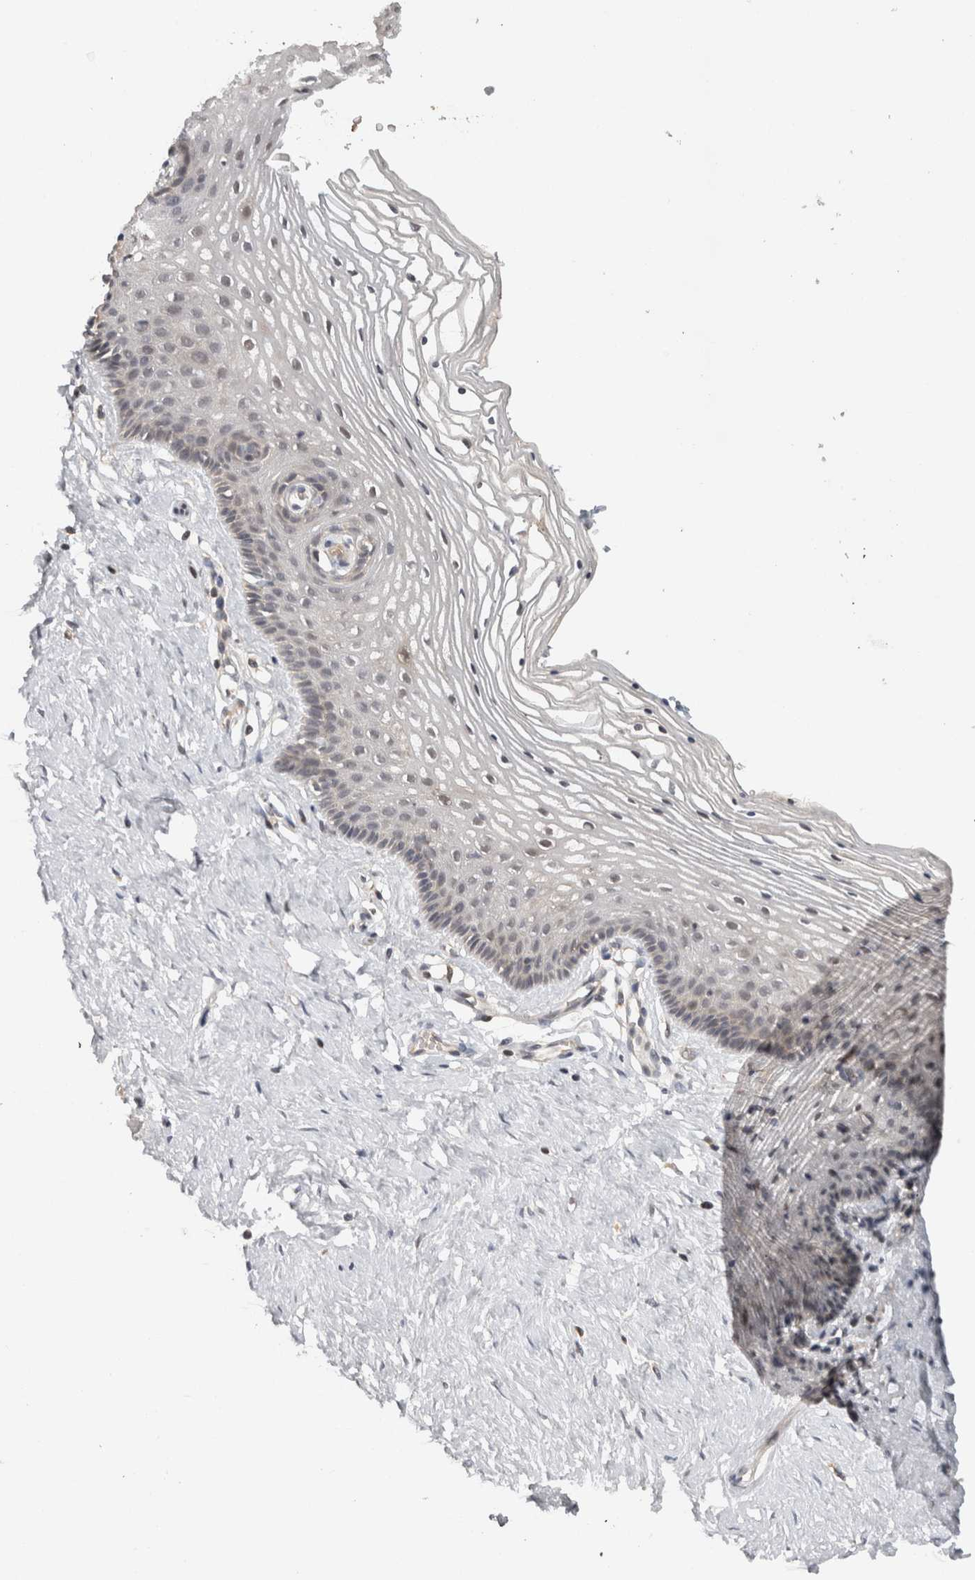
{"staining": {"intensity": "moderate", "quantity": "<25%", "location": "nuclear"}, "tissue": "vagina", "cell_type": "Squamous epithelial cells", "image_type": "normal", "snomed": [{"axis": "morphology", "description": "Normal tissue, NOS"}, {"axis": "topography", "description": "Vagina"}], "caption": "IHC micrograph of benign vagina stained for a protein (brown), which reveals low levels of moderate nuclear staining in about <25% of squamous epithelial cells.", "gene": "ACAT2", "patient": {"sex": "female", "age": 32}}